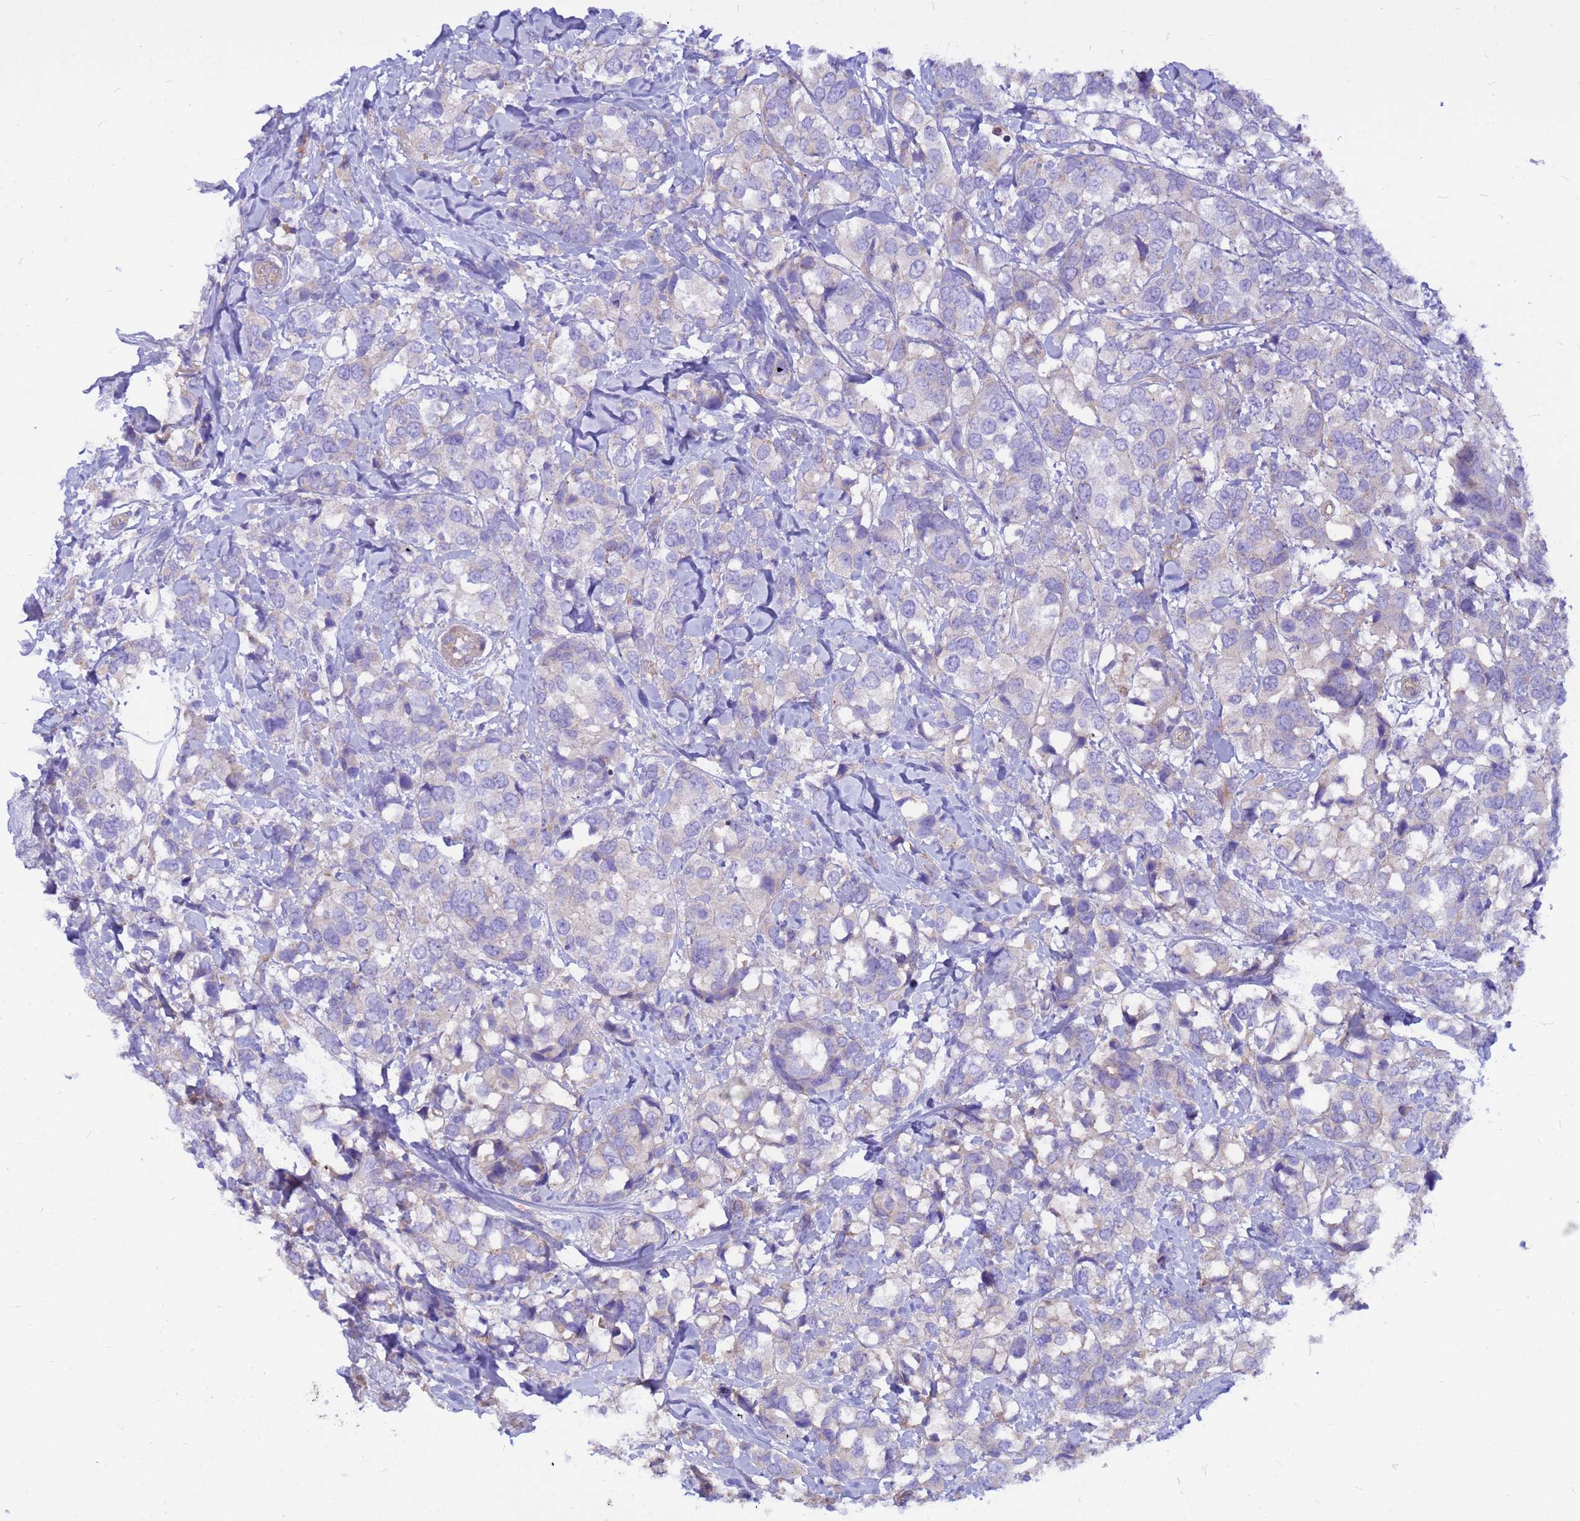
{"staining": {"intensity": "negative", "quantity": "none", "location": "none"}, "tissue": "breast cancer", "cell_type": "Tumor cells", "image_type": "cancer", "snomed": [{"axis": "morphology", "description": "Lobular carcinoma"}, {"axis": "topography", "description": "Breast"}], "caption": "There is no significant positivity in tumor cells of lobular carcinoma (breast).", "gene": "CRHBP", "patient": {"sex": "female", "age": 59}}